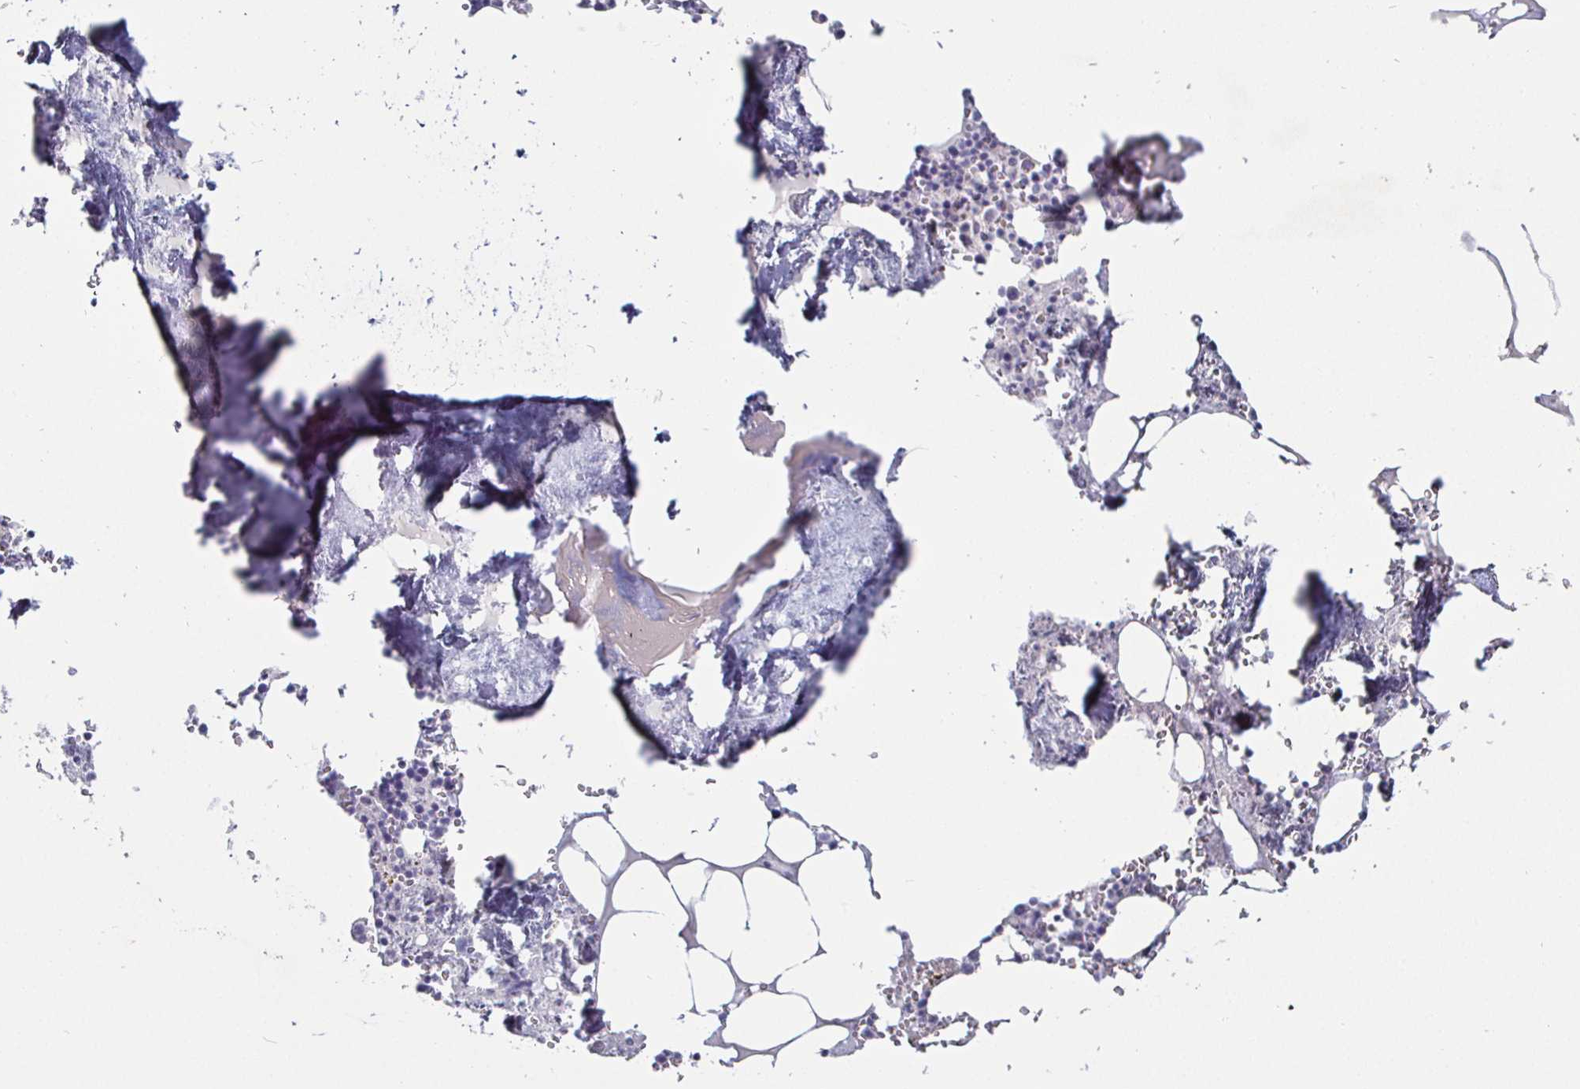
{"staining": {"intensity": "negative", "quantity": "none", "location": "none"}, "tissue": "bone marrow", "cell_type": "Hematopoietic cells", "image_type": "normal", "snomed": [{"axis": "morphology", "description": "Normal tissue, NOS"}, {"axis": "topography", "description": "Bone marrow"}], "caption": "There is no significant positivity in hematopoietic cells of bone marrow. The staining is performed using DAB (3,3'-diaminobenzidine) brown chromogen with nuclei counter-stained in using hematoxylin.", "gene": "ENPP1", "patient": {"sex": "male", "age": 54}}